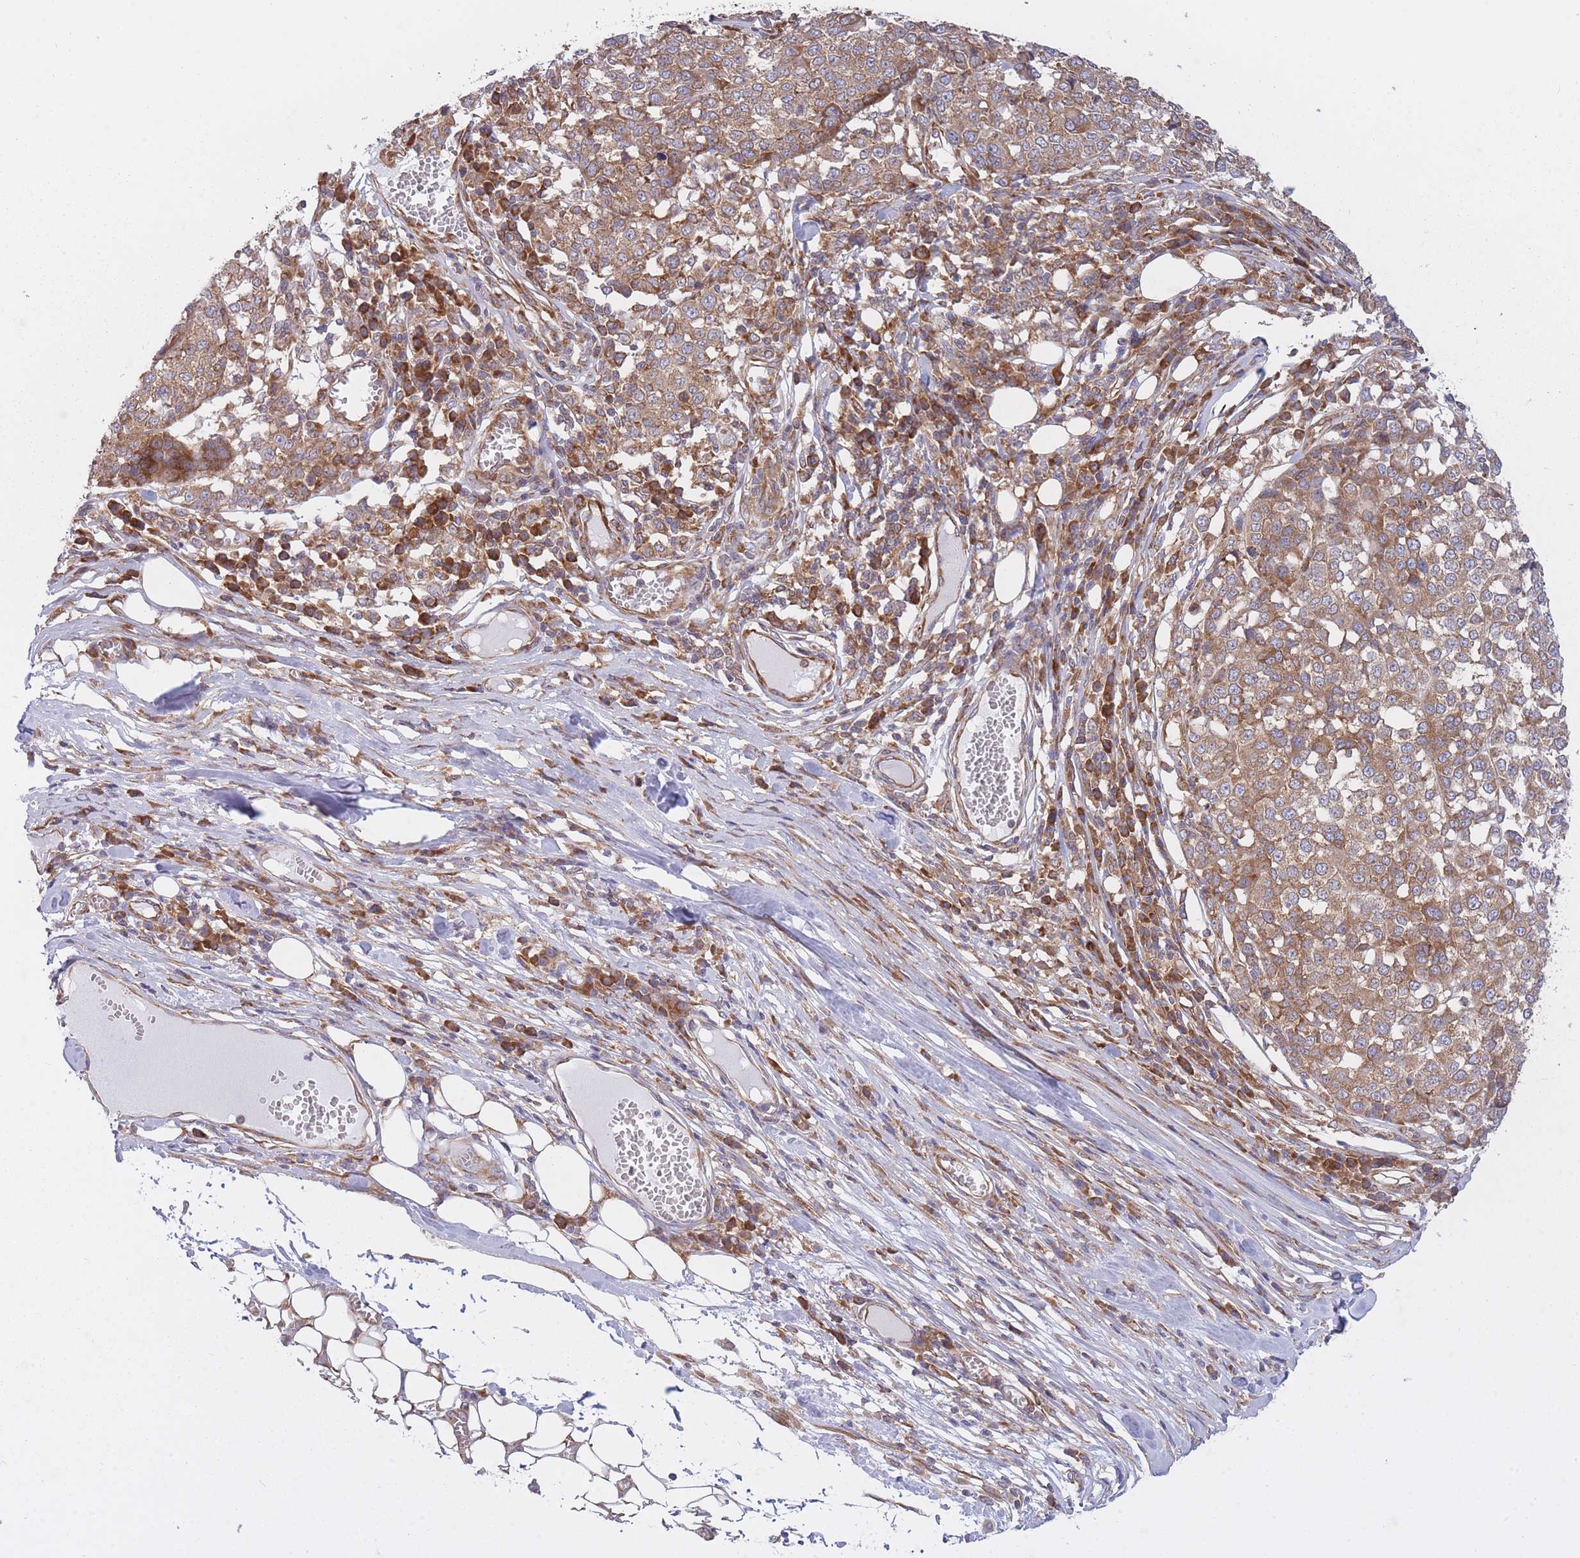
{"staining": {"intensity": "moderate", "quantity": ">75%", "location": "cytoplasmic/membranous"}, "tissue": "melanoma", "cell_type": "Tumor cells", "image_type": "cancer", "snomed": [{"axis": "morphology", "description": "Malignant melanoma, Metastatic site"}, {"axis": "topography", "description": "Lymph node"}], "caption": "A micrograph of human melanoma stained for a protein exhibits moderate cytoplasmic/membranous brown staining in tumor cells.", "gene": "CCDC124", "patient": {"sex": "male", "age": 44}}